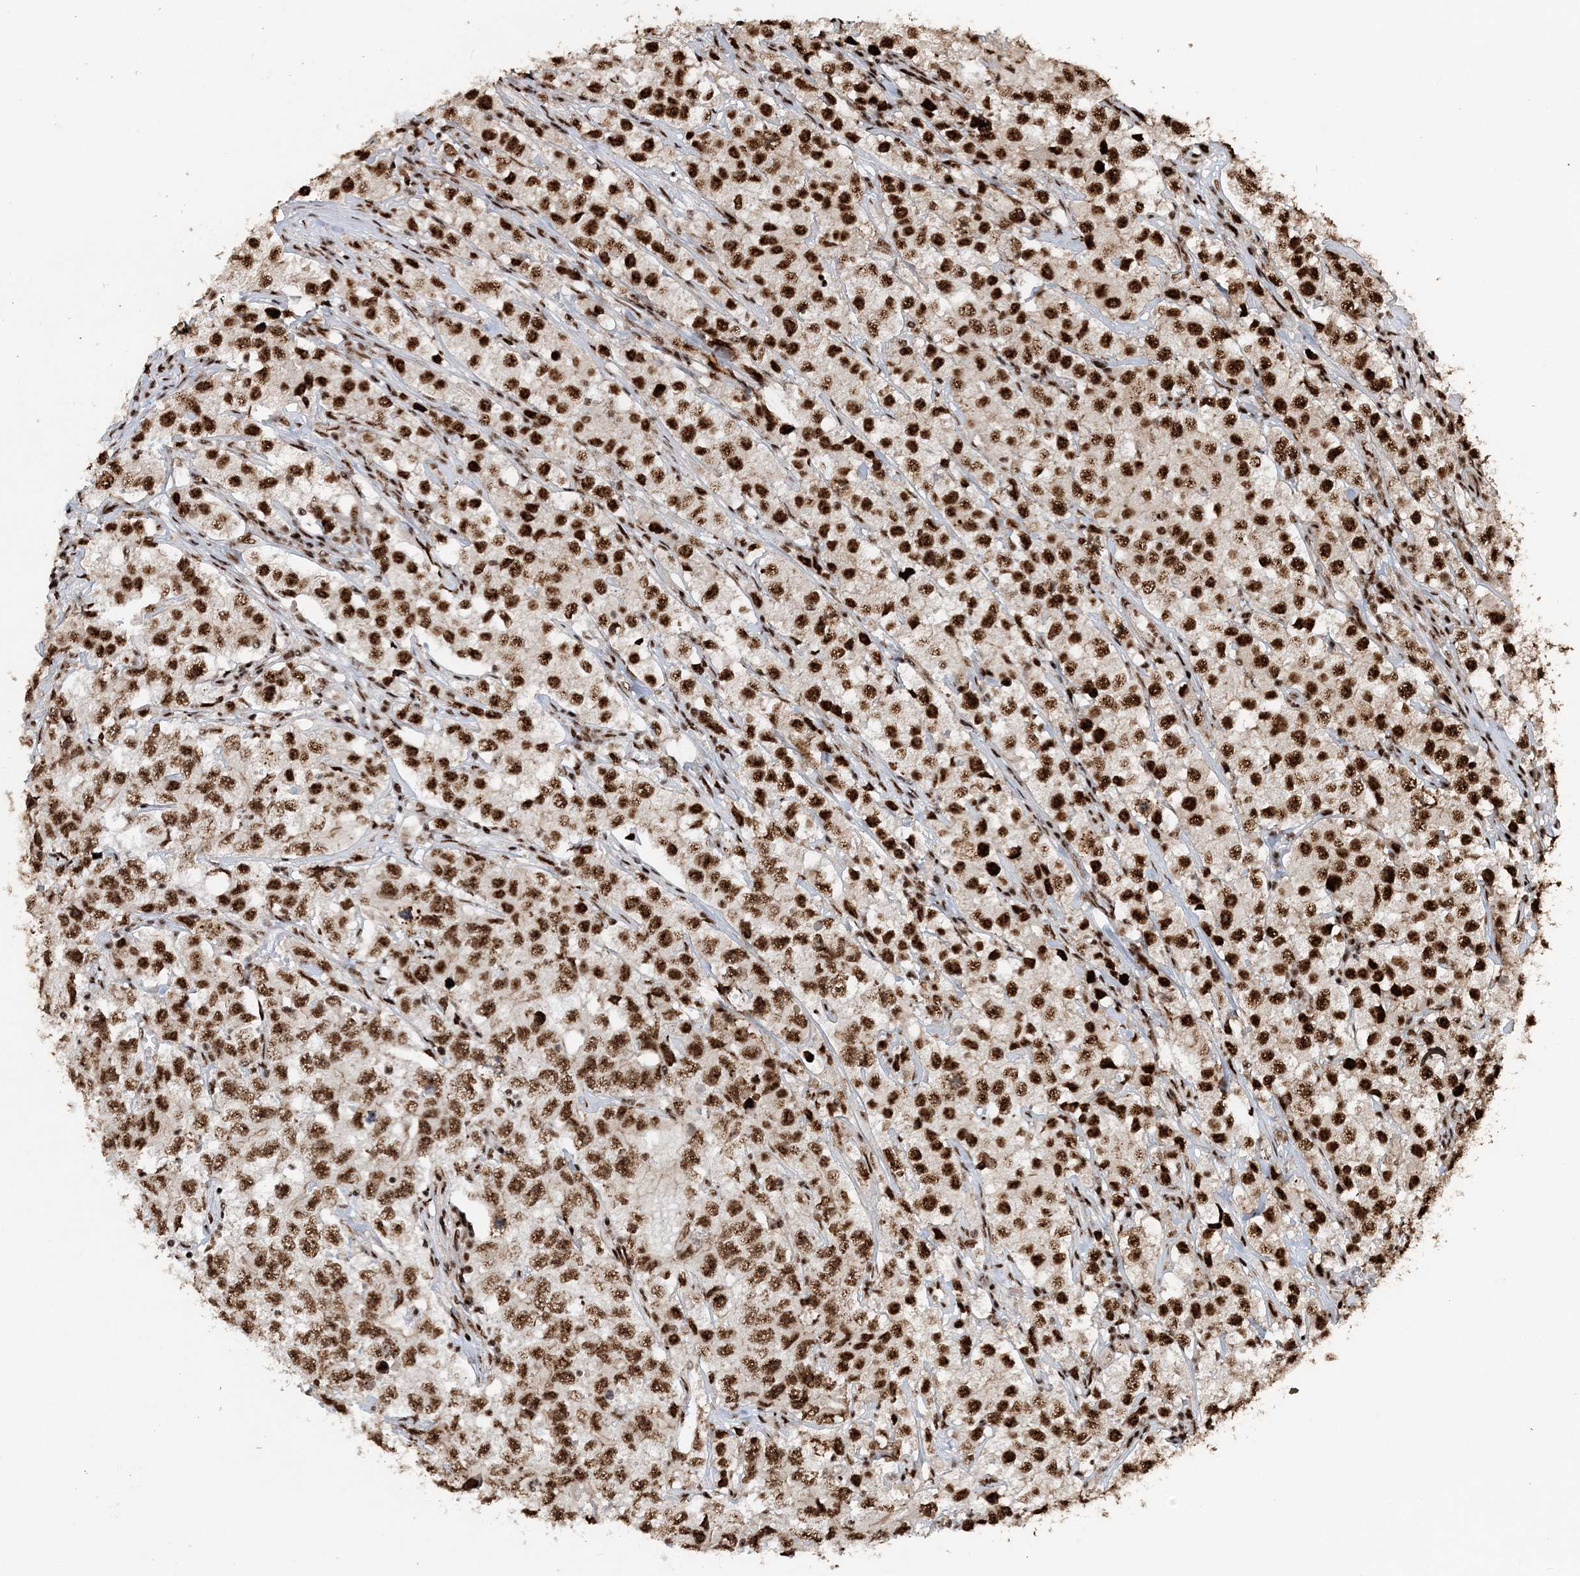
{"staining": {"intensity": "strong", "quantity": ">75%", "location": "nuclear"}, "tissue": "testis cancer", "cell_type": "Tumor cells", "image_type": "cancer", "snomed": [{"axis": "morphology", "description": "Seminoma, NOS"}, {"axis": "morphology", "description": "Carcinoma, Embryonal, NOS"}, {"axis": "topography", "description": "Testis"}], "caption": "This is a histology image of immunohistochemistry (IHC) staining of testis seminoma, which shows strong expression in the nuclear of tumor cells.", "gene": "EXOSC8", "patient": {"sex": "male", "age": 43}}